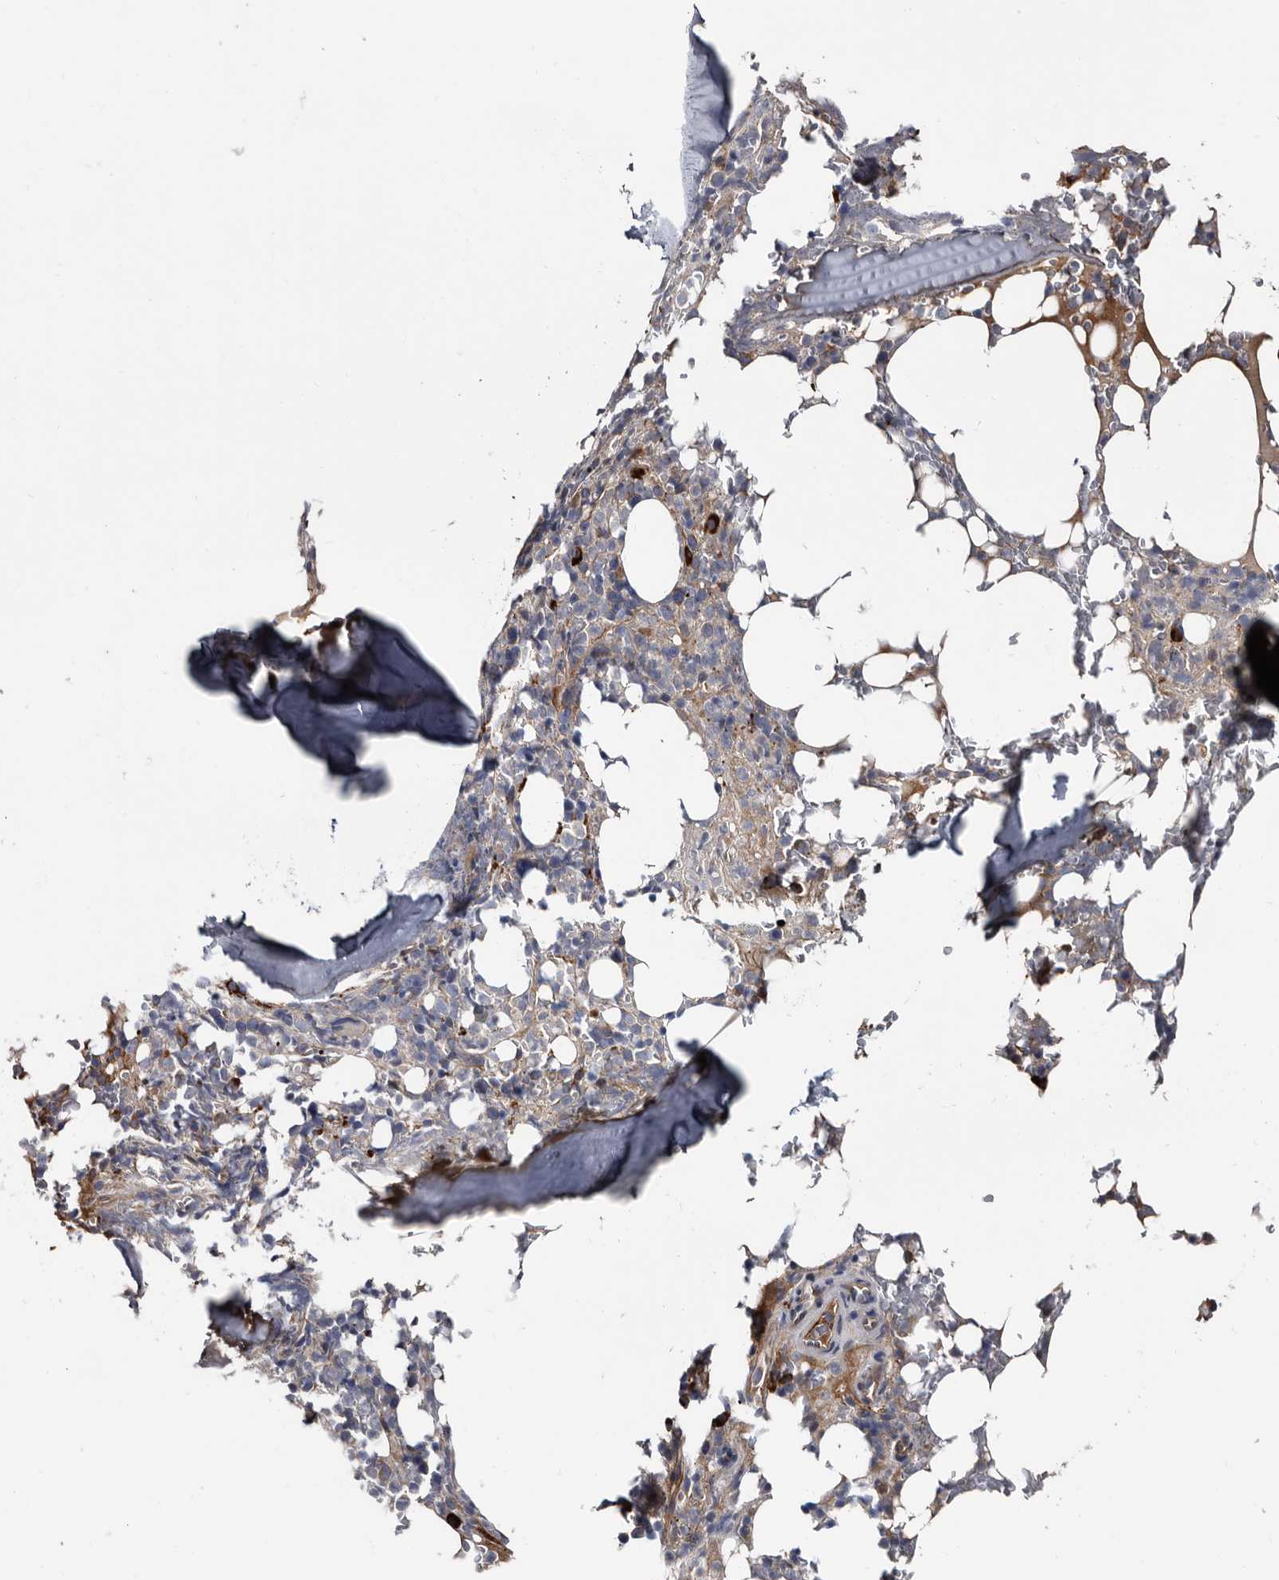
{"staining": {"intensity": "strong", "quantity": "<25%", "location": "cytoplasmic/membranous"}, "tissue": "bone marrow", "cell_type": "Hematopoietic cells", "image_type": "normal", "snomed": [{"axis": "morphology", "description": "Normal tissue, NOS"}, {"axis": "topography", "description": "Bone marrow"}], "caption": "The photomicrograph displays a brown stain indicating the presence of a protein in the cytoplasmic/membranous of hematopoietic cells in bone marrow.", "gene": "TSPAN17", "patient": {"sex": "male", "age": 58}}